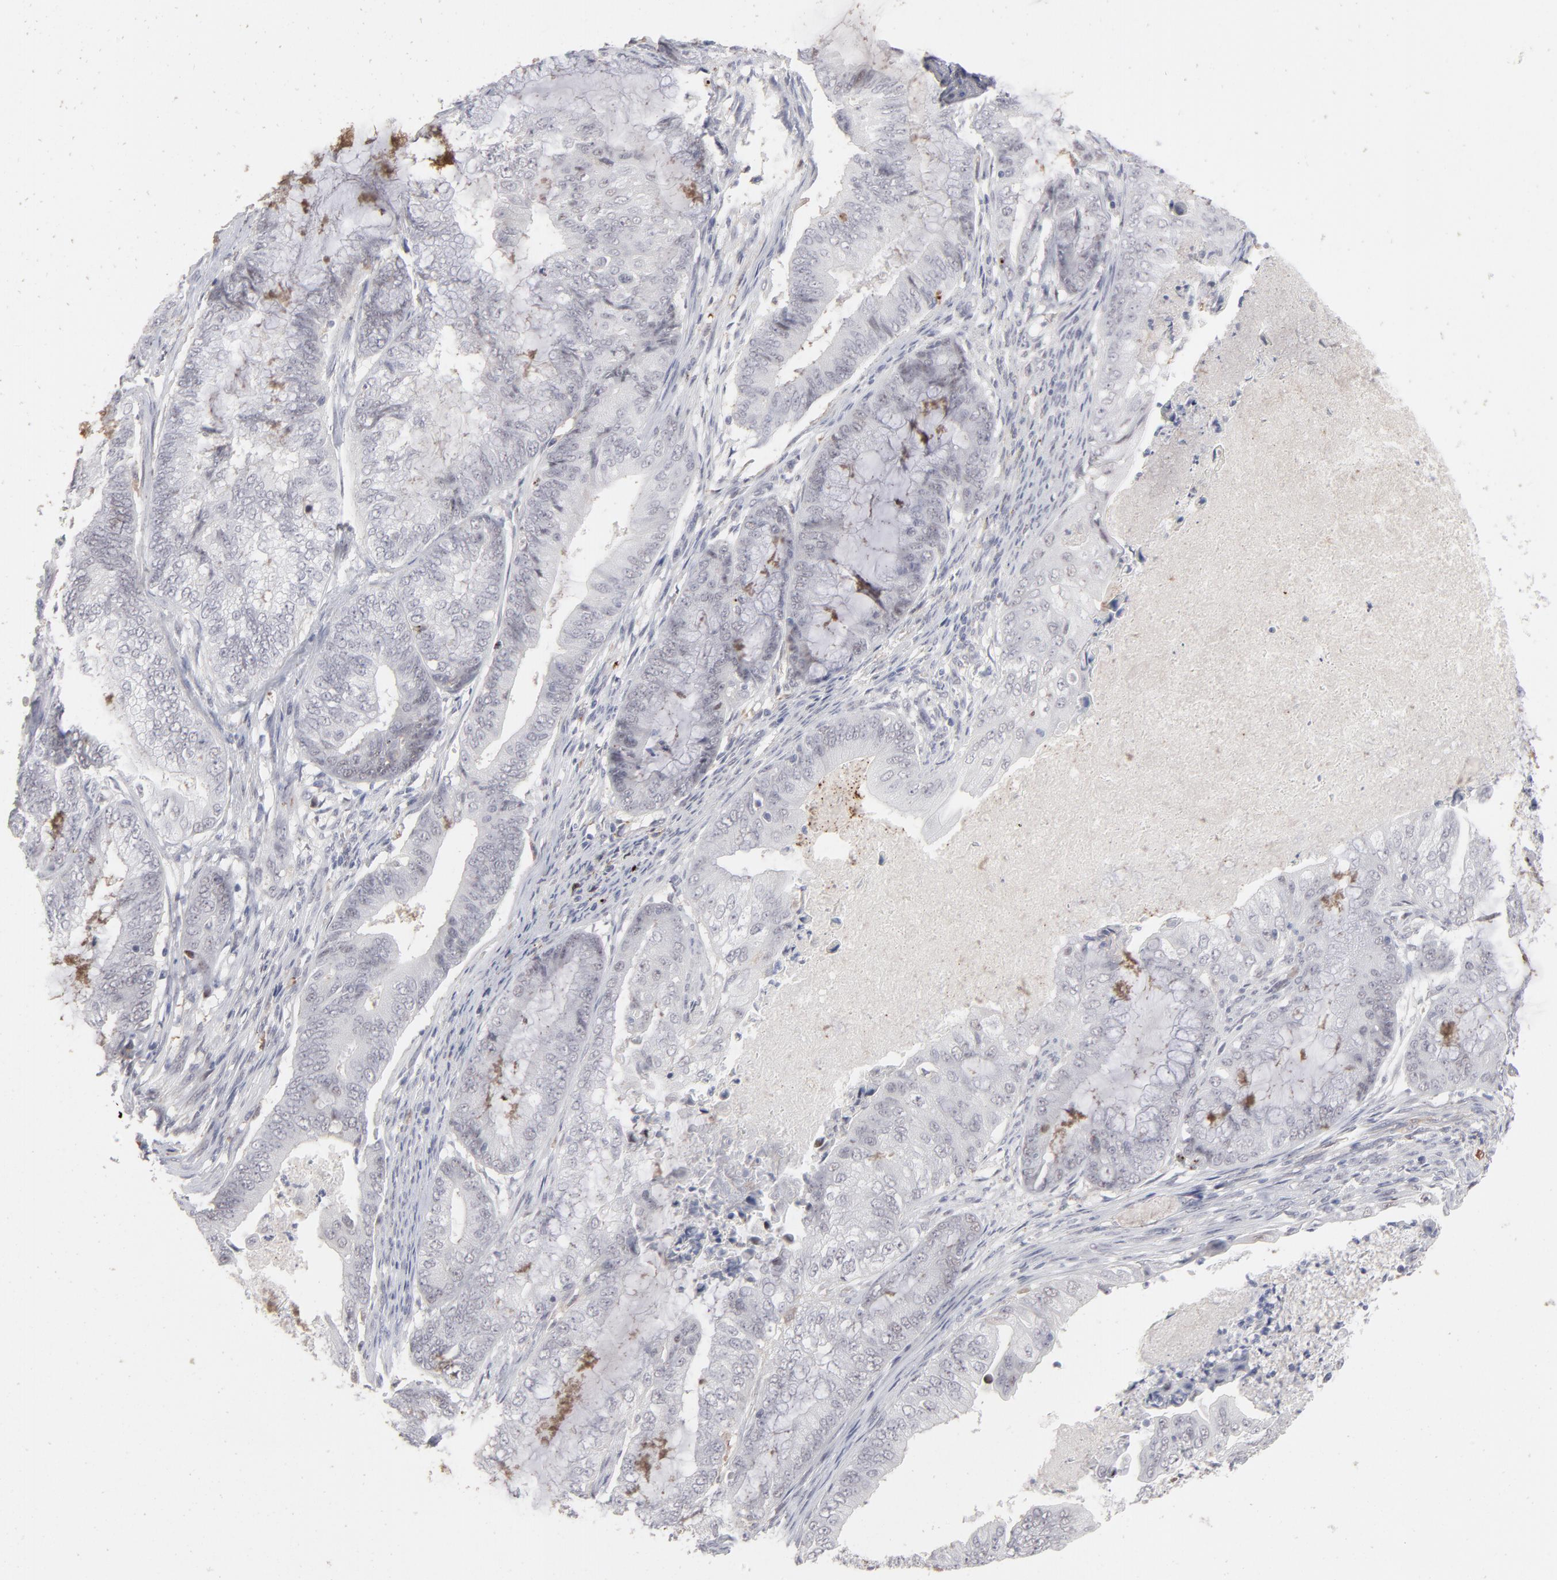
{"staining": {"intensity": "moderate", "quantity": "<25%", "location": "nuclear"}, "tissue": "endometrial cancer", "cell_type": "Tumor cells", "image_type": "cancer", "snomed": [{"axis": "morphology", "description": "Adenocarcinoma, NOS"}, {"axis": "topography", "description": "Endometrium"}], "caption": "There is low levels of moderate nuclear staining in tumor cells of endometrial cancer (adenocarcinoma), as demonstrated by immunohistochemical staining (brown color).", "gene": "CCR2", "patient": {"sex": "female", "age": 63}}